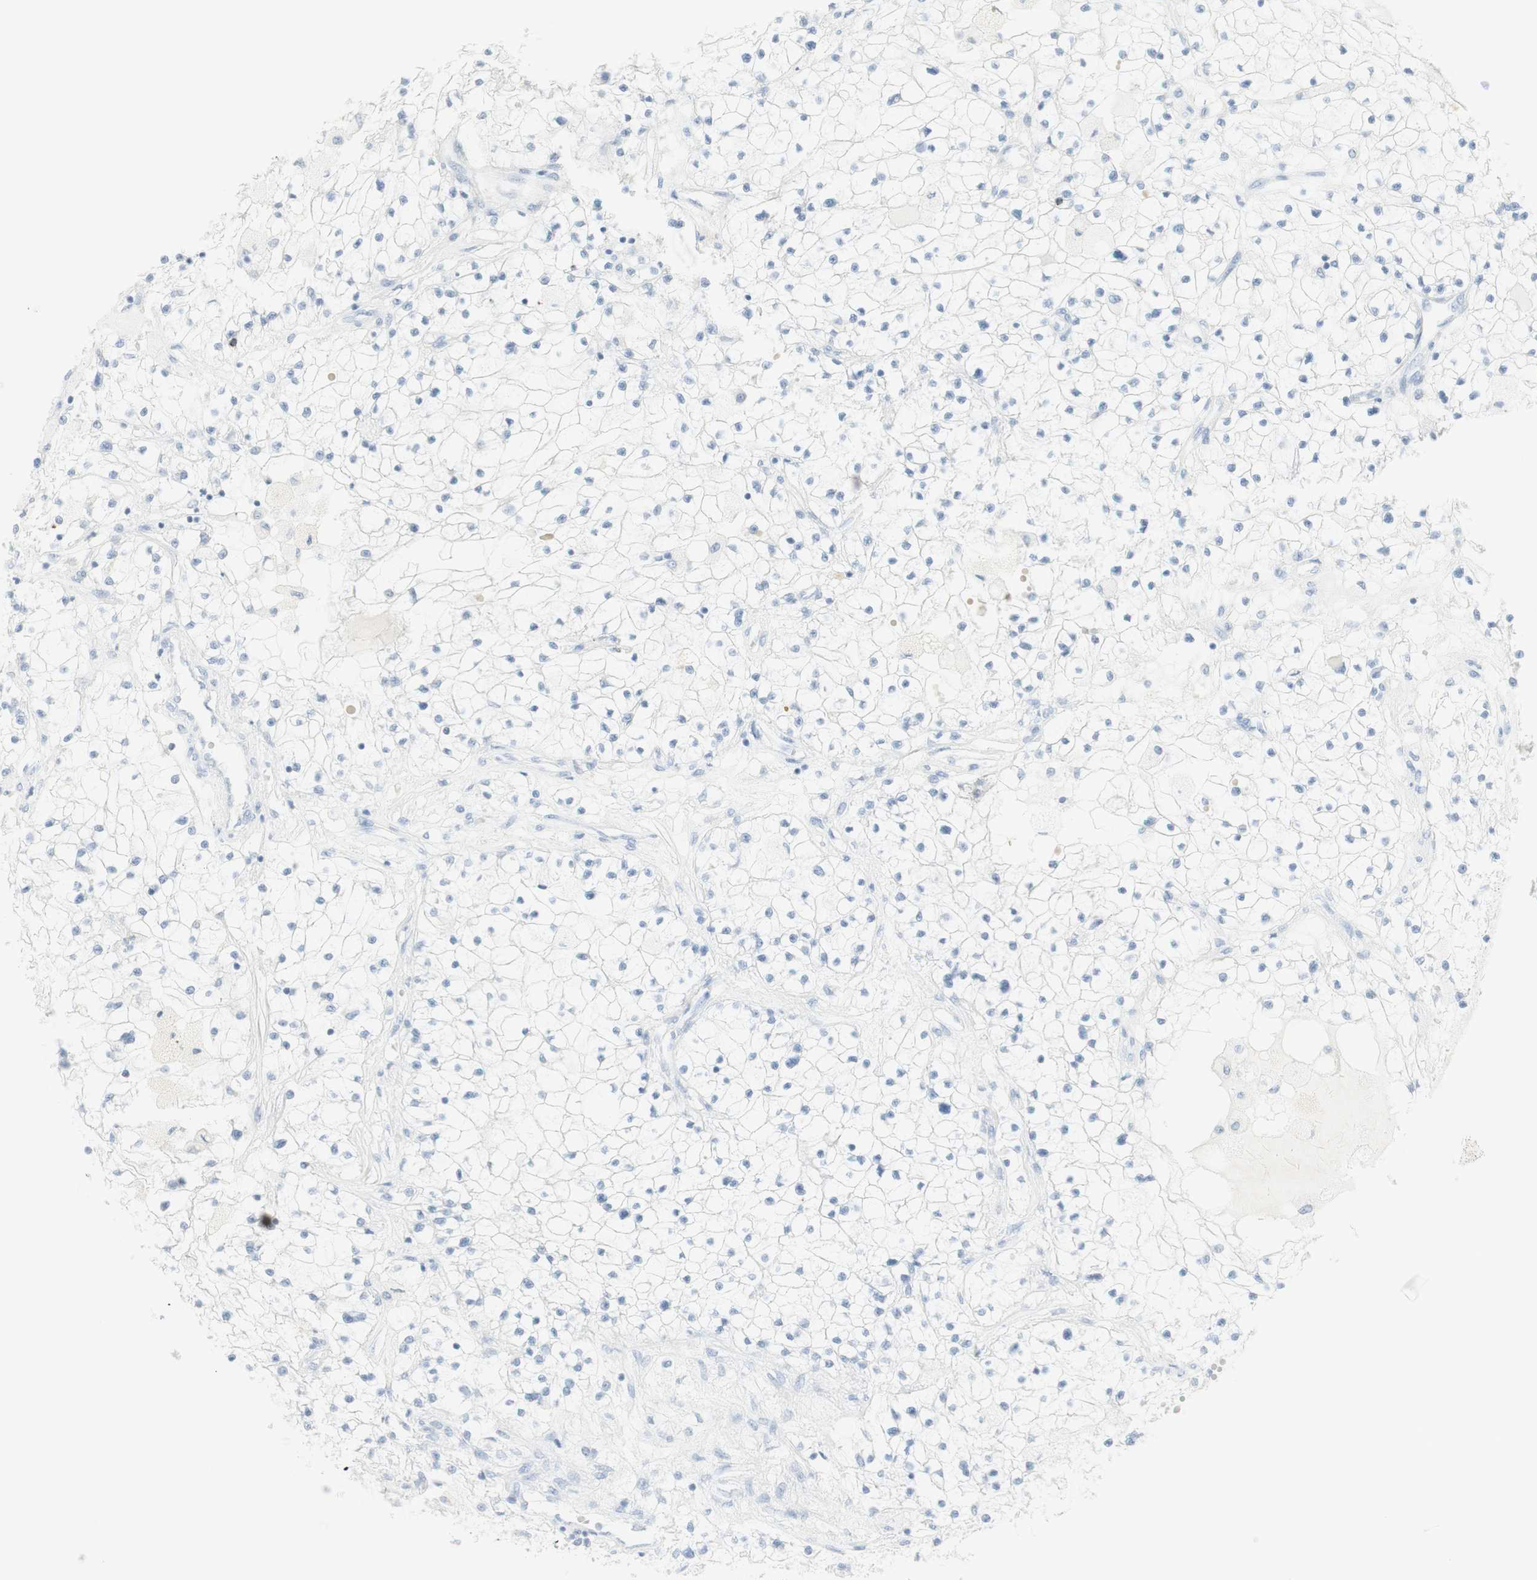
{"staining": {"intensity": "negative", "quantity": "none", "location": "none"}, "tissue": "renal cancer", "cell_type": "Tumor cells", "image_type": "cancer", "snomed": [{"axis": "morphology", "description": "Adenocarcinoma, NOS"}, {"axis": "topography", "description": "Kidney"}], "caption": "Renal adenocarcinoma stained for a protein using immunohistochemistry (IHC) shows no expression tumor cells.", "gene": "NAPSA", "patient": {"sex": "male", "age": 68}}